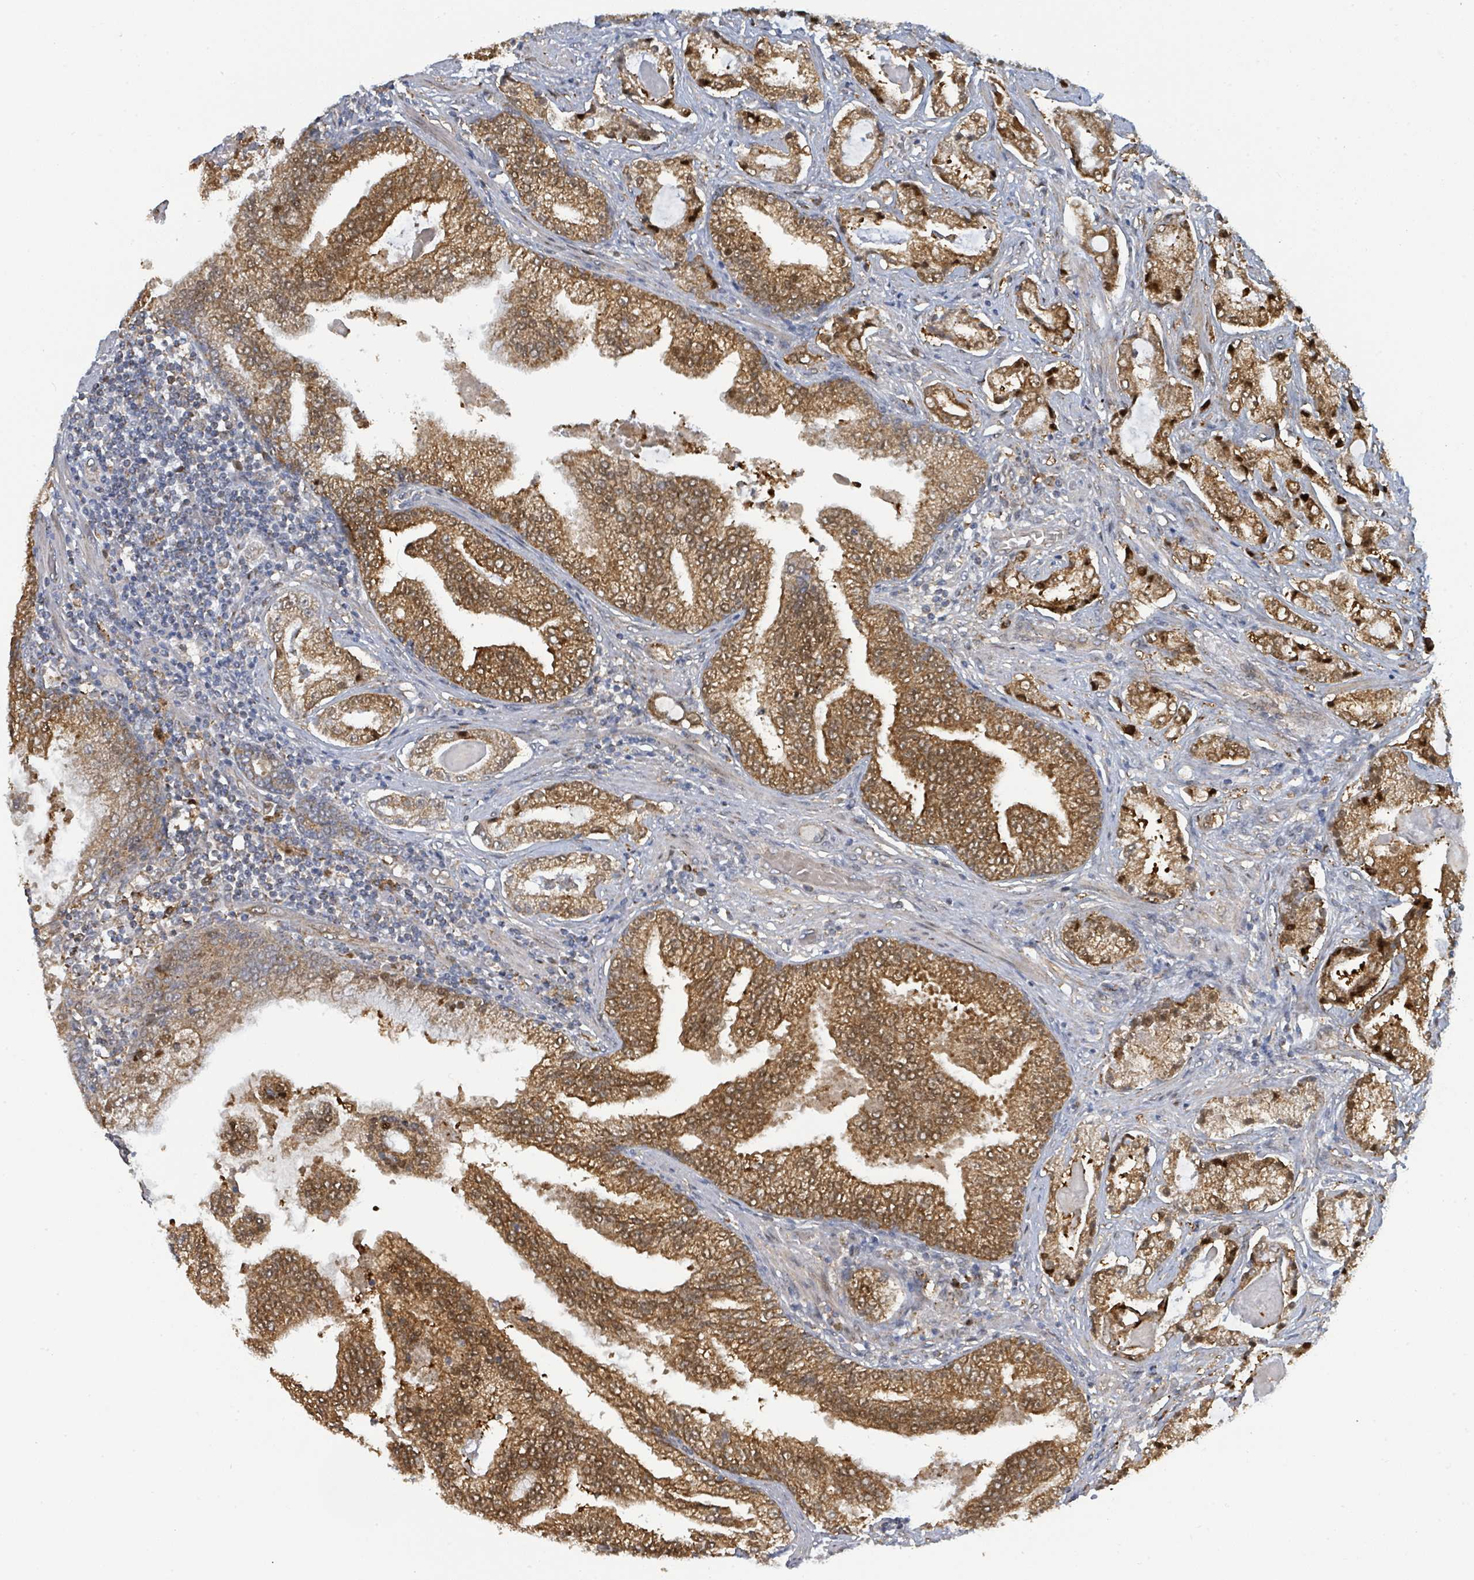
{"staining": {"intensity": "moderate", "quantity": ">75%", "location": "cytoplasmic/membranous,nuclear"}, "tissue": "prostate cancer", "cell_type": "Tumor cells", "image_type": "cancer", "snomed": [{"axis": "morphology", "description": "Adenocarcinoma, High grade"}, {"axis": "topography", "description": "Prostate"}], "caption": "A histopathology image of prostate adenocarcinoma (high-grade) stained for a protein reveals moderate cytoplasmic/membranous and nuclear brown staining in tumor cells.", "gene": "PSMB7", "patient": {"sex": "male", "age": 68}}